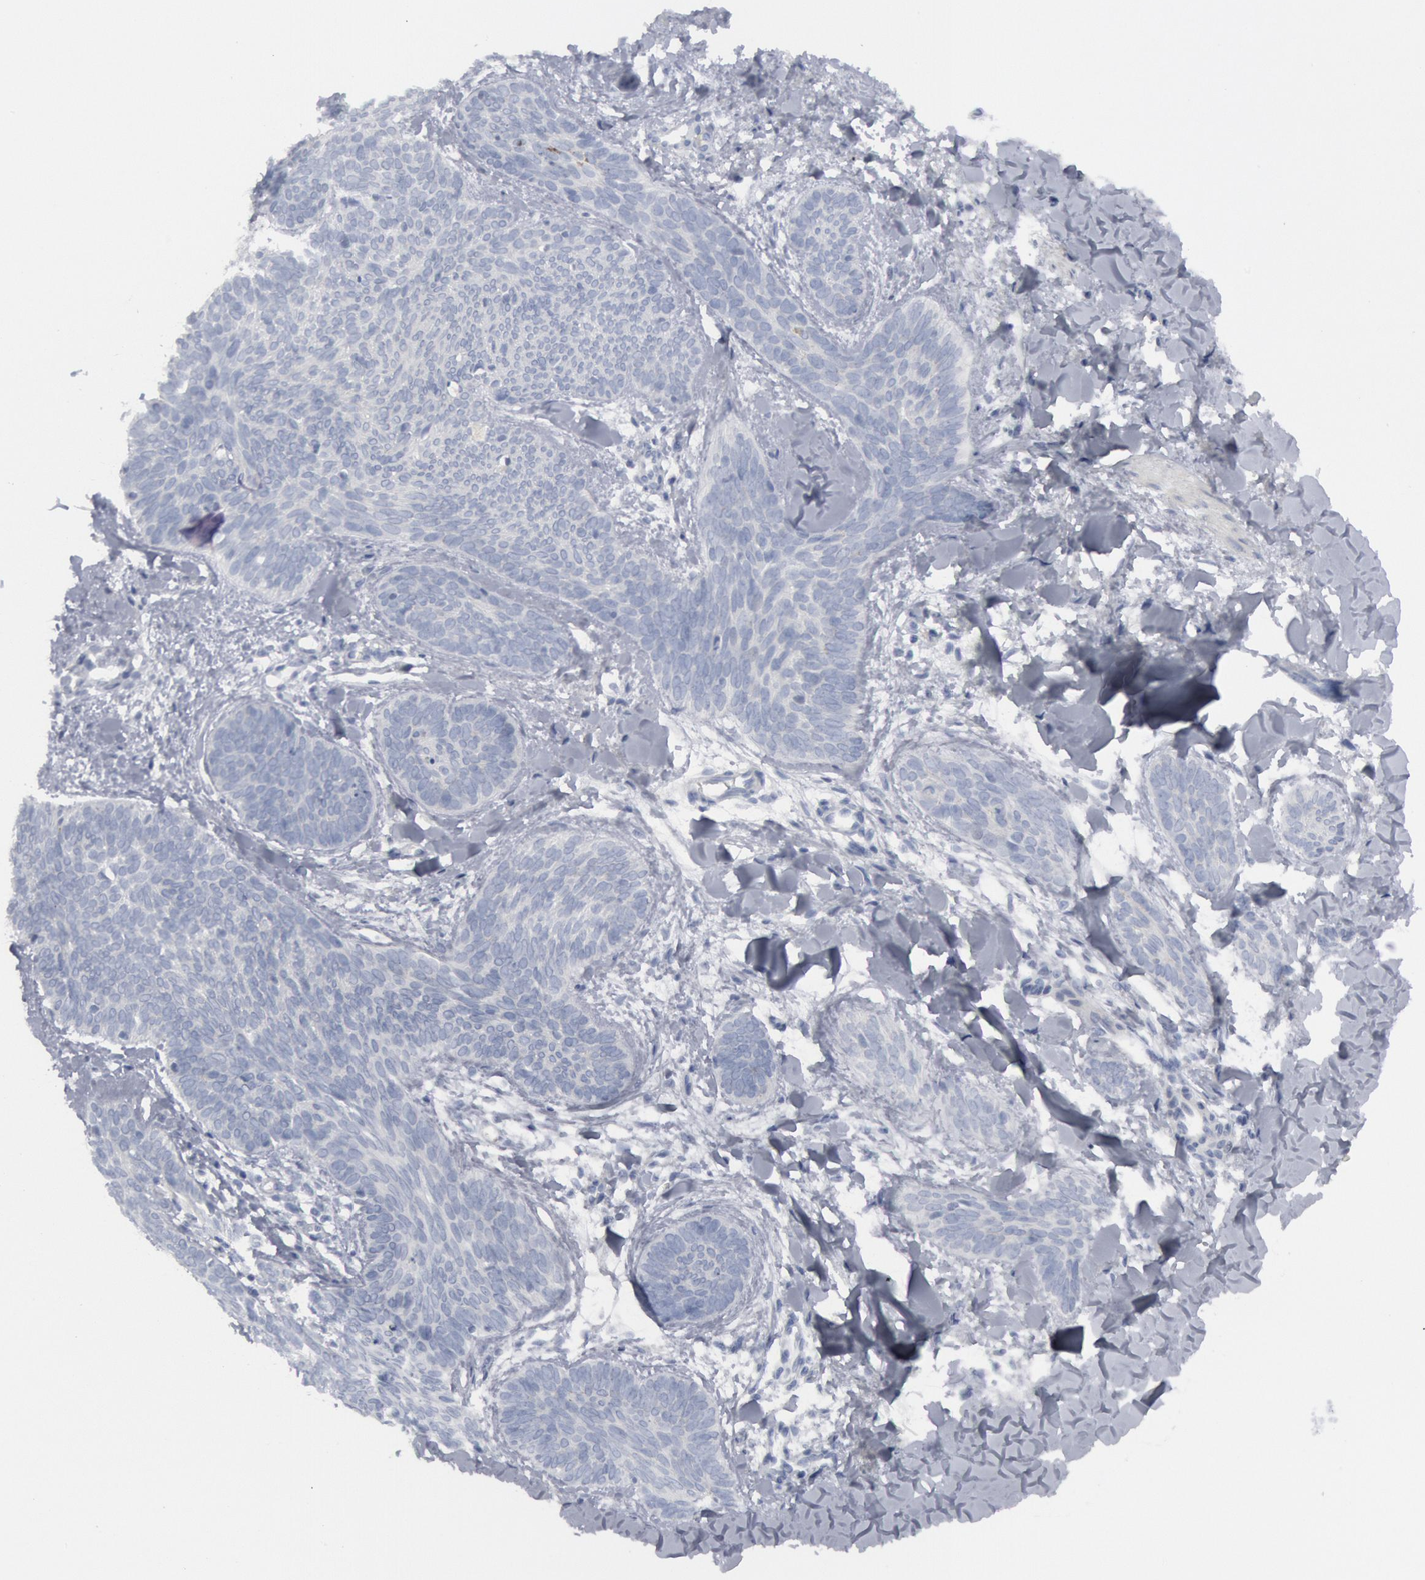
{"staining": {"intensity": "negative", "quantity": "none", "location": "none"}, "tissue": "skin cancer", "cell_type": "Tumor cells", "image_type": "cancer", "snomed": [{"axis": "morphology", "description": "Basal cell carcinoma"}, {"axis": "topography", "description": "Skin"}], "caption": "Basal cell carcinoma (skin) stained for a protein using immunohistochemistry exhibits no positivity tumor cells.", "gene": "DMC1", "patient": {"sex": "female", "age": 81}}